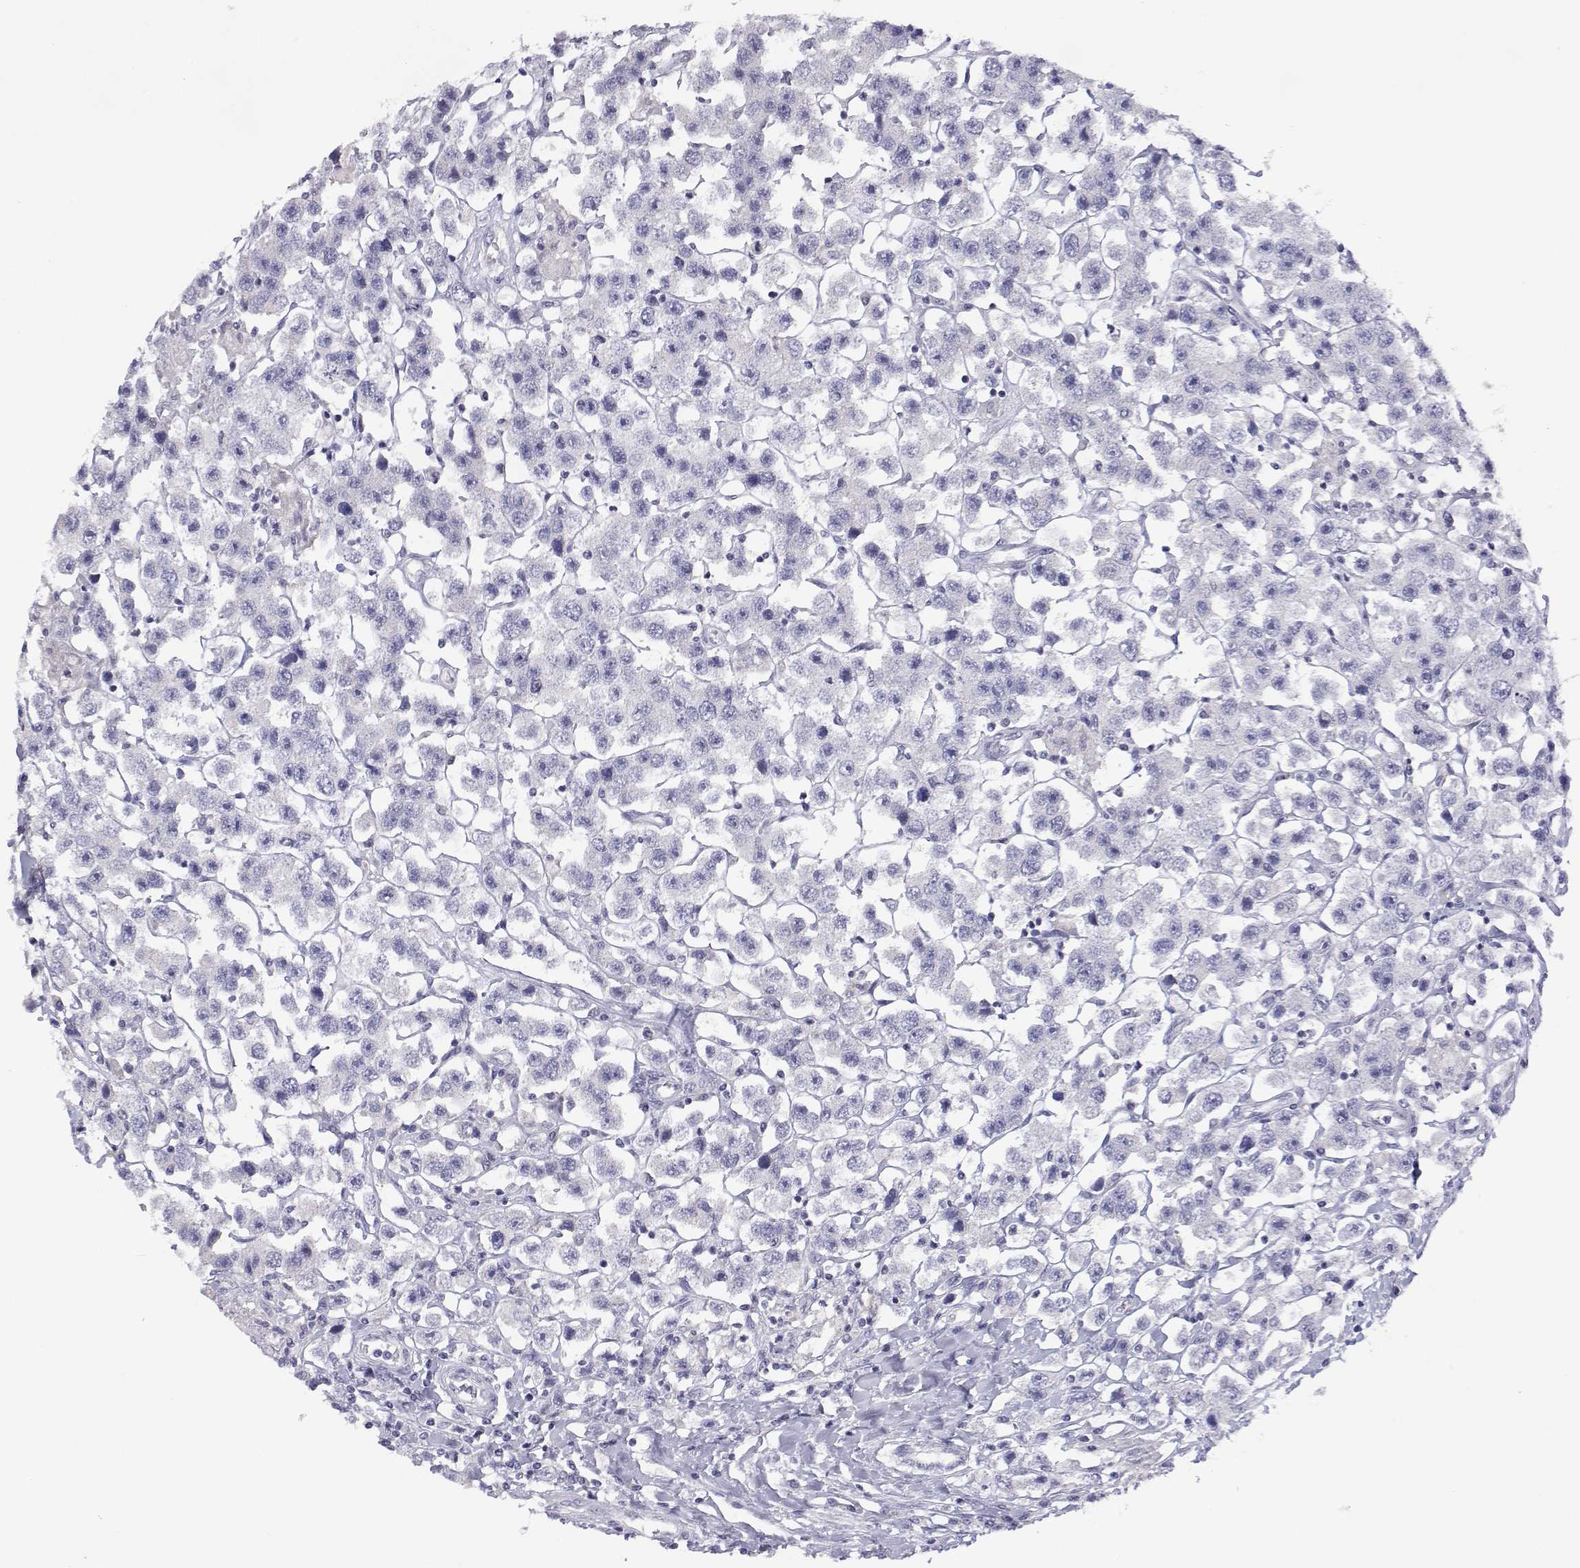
{"staining": {"intensity": "negative", "quantity": "none", "location": "none"}, "tissue": "testis cancer", "cell_type": "Tumor cells", "image_type": "cancer", "snomed": [{"axis": "morphology", "description": "Seminoma, NOS"}, {"axis": "topography", "description": "Testis"}], "caption": "High power microscopy micrograph of an immunohistochemistry (IHC) micrograph of seminoma (testis), revealing no significant staining in tumor cells. Brightfield microscopy of immunohistochemistry stained with DAB (3,3'-diaminobenzidine) (brown) and hematoxylin (blue), captured at high magnification.", "gene": "ANKRD65", "patient": {"sex": "male", "age": 45}}